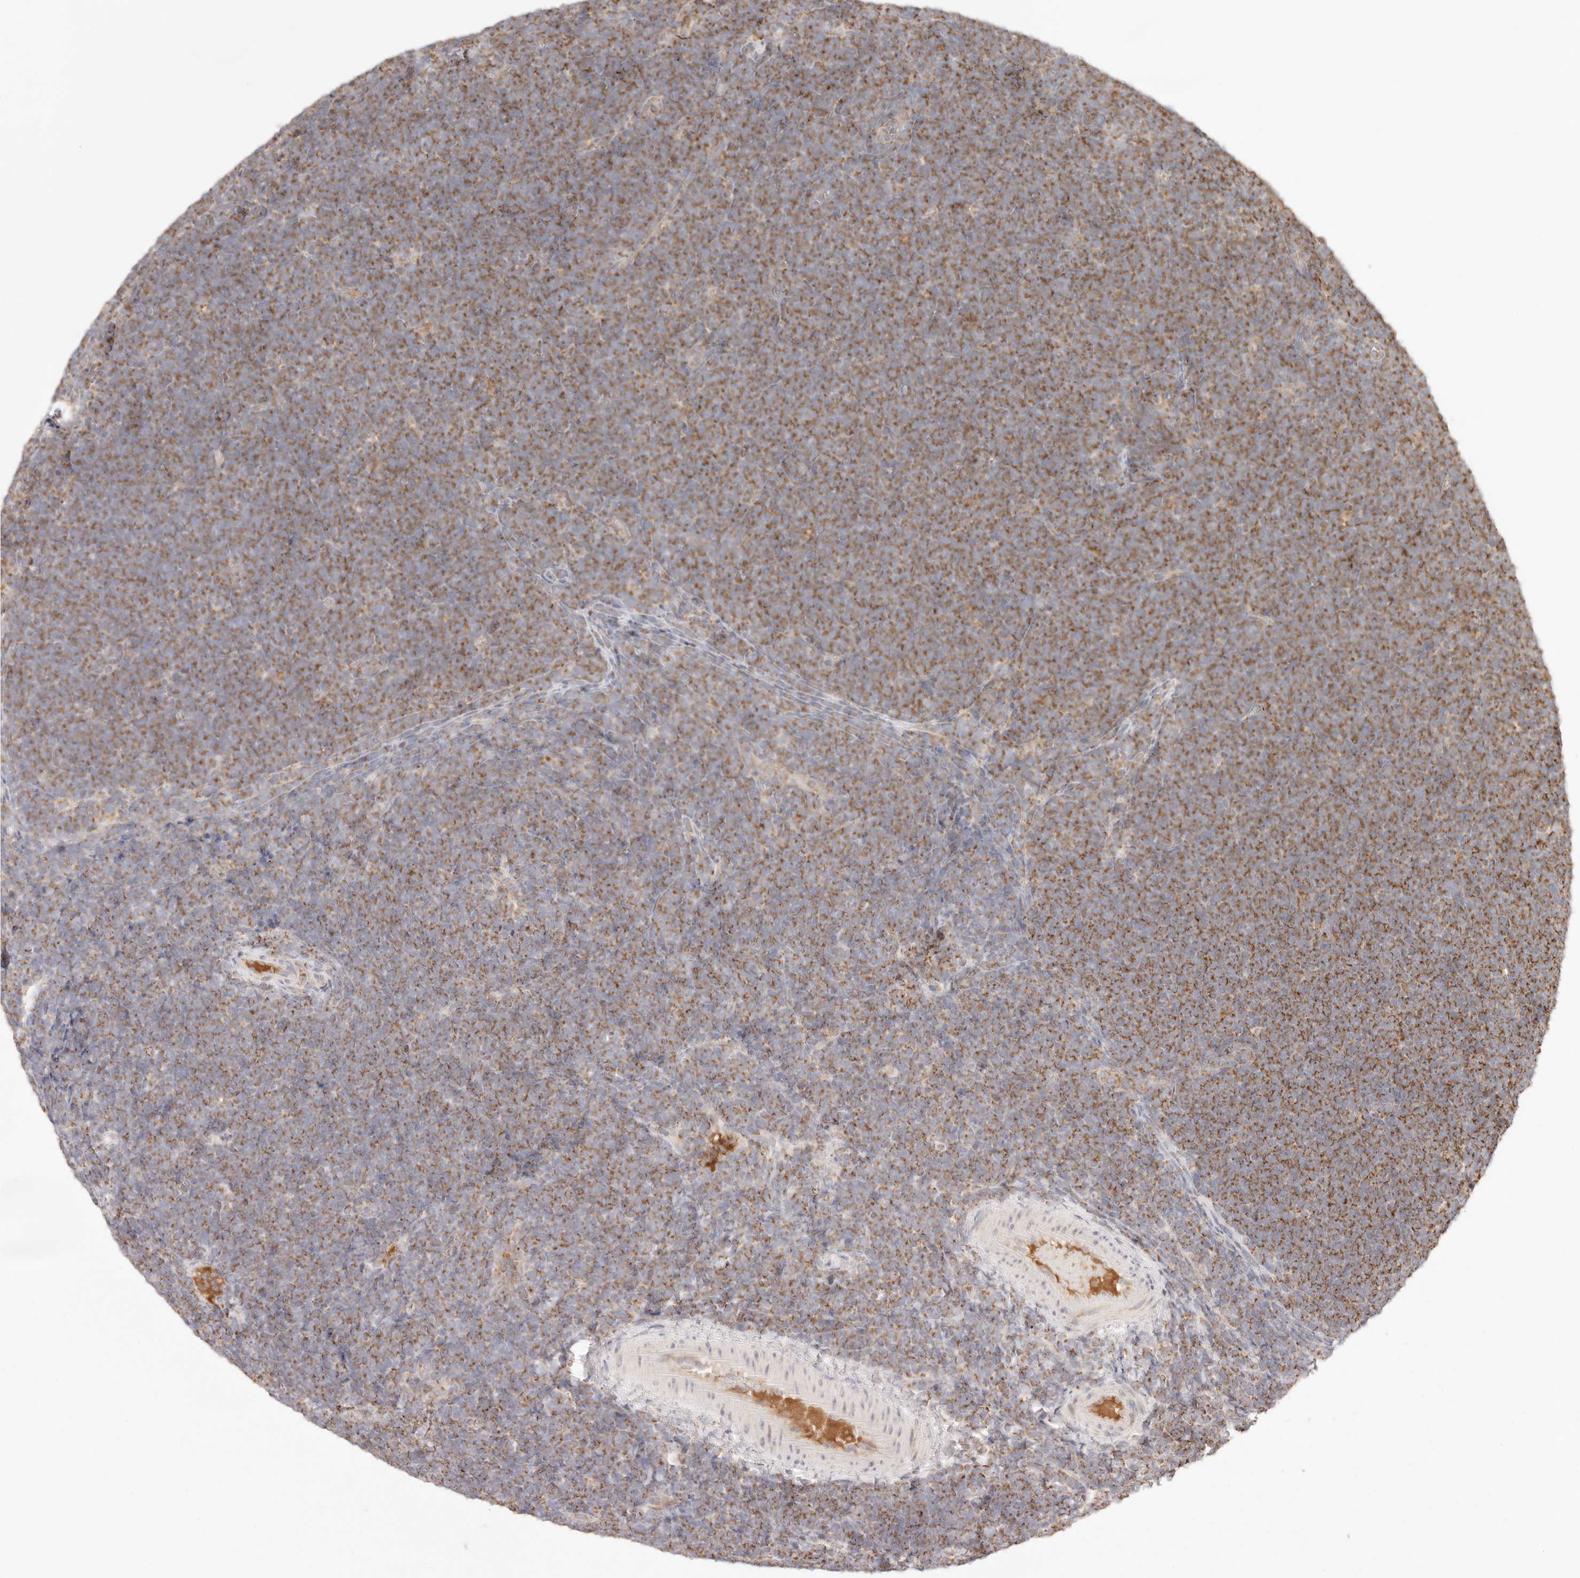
{"staining": {"intensity": "moderate", "quantity": ">75%", "location": "cytoplasmic/membranous"}, "tissue": "lymphoma", "cell_type": "Tumor cells", "image_type": "cancer", "snomed": [{"axis": "morphology", "description": "Malignant lymphoma, non-Hodgkin's type, High grade"}, {"axis": "topography", "description": "Lymph node"}], "caption": "This is a photomicrograph of immunohistochemistry staining of malignant lymphoma, non-Hodgkin's type (high-grade), which shows moderate positivity in the cytoplasmic/membranous of tumor cells.", "gene": "COA6", "patient": {"sex": "male", "age": 13}}